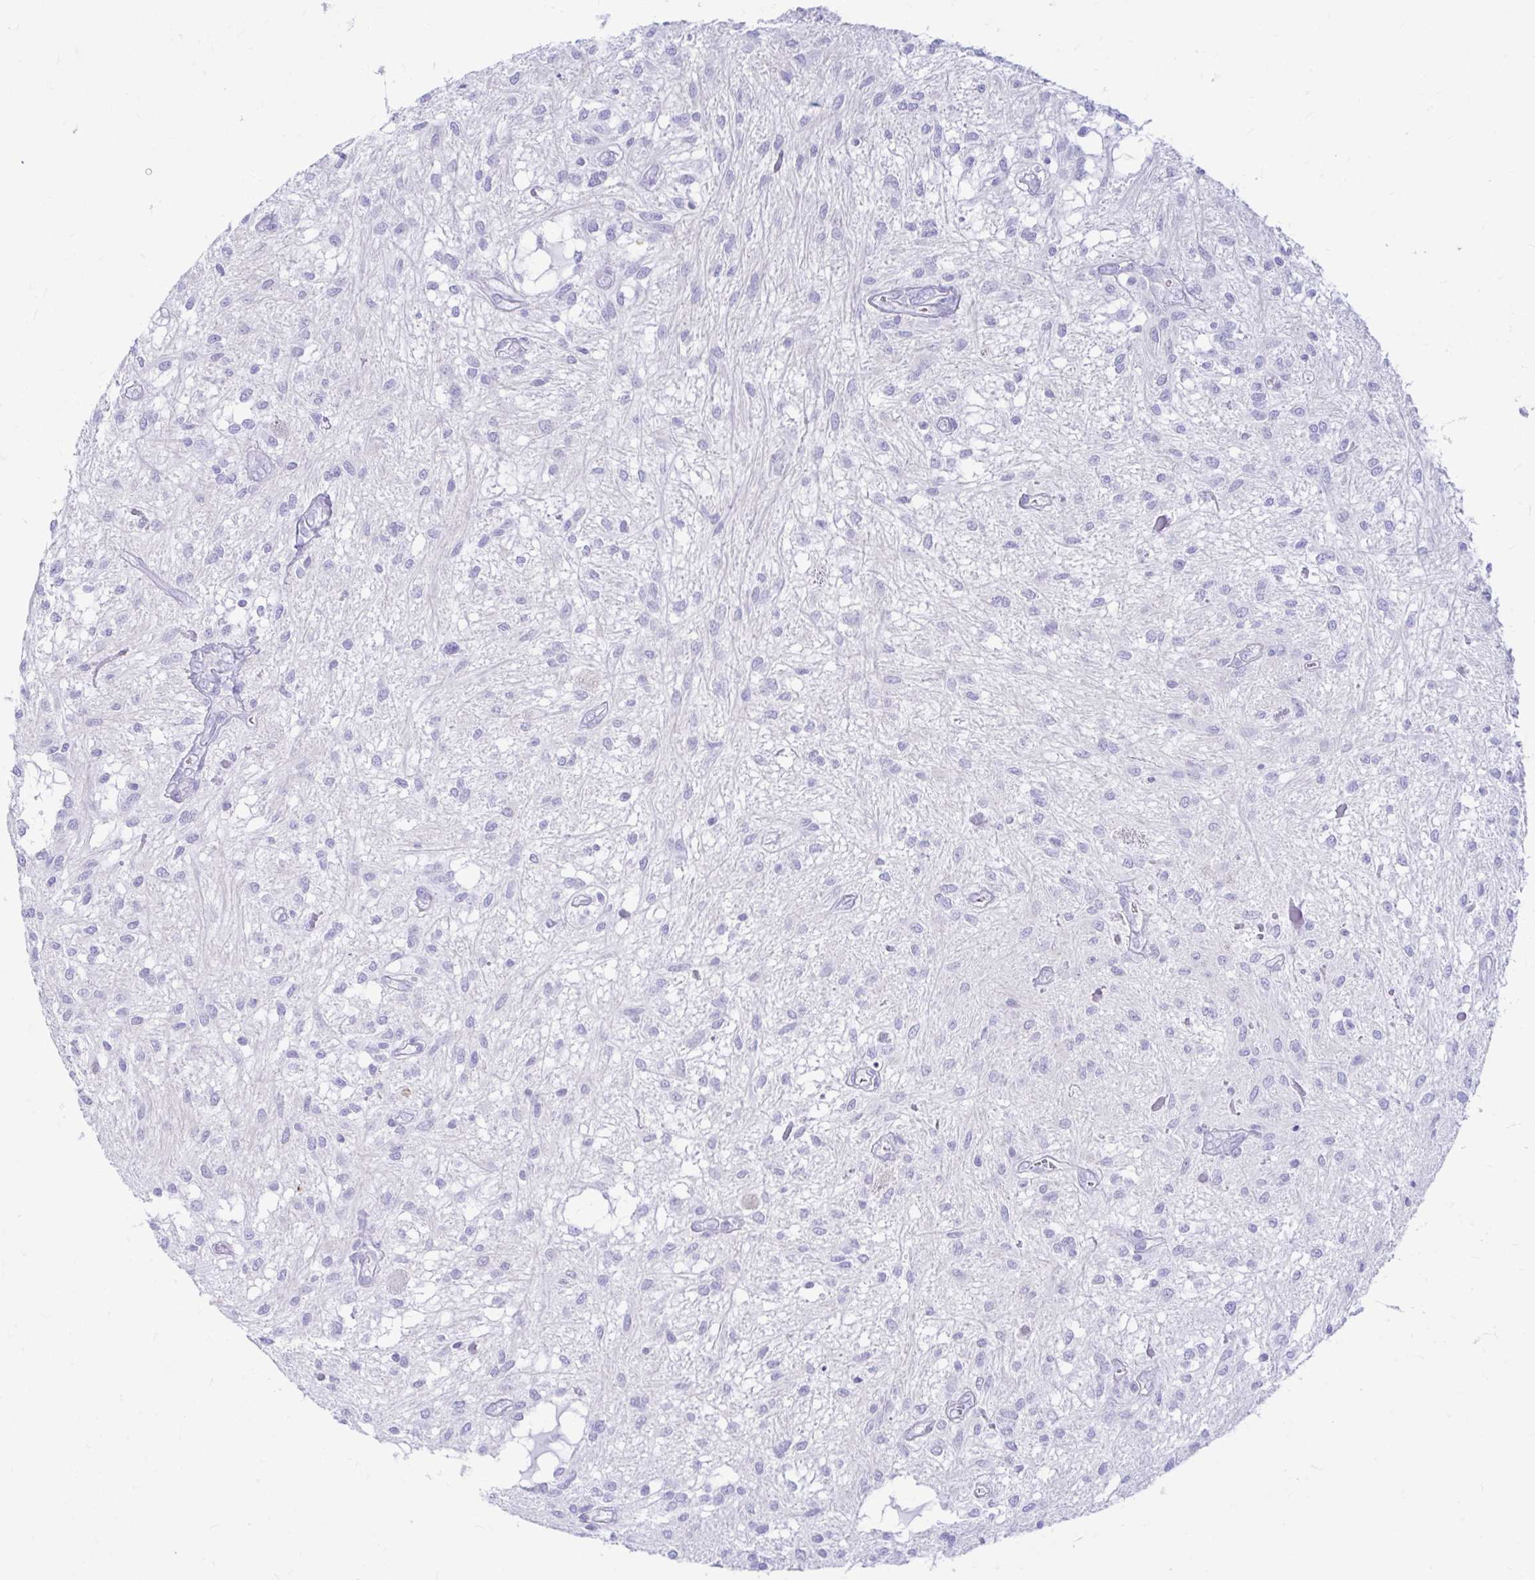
{"staining": {"intensity": "negative", "quantity": "none", "location": "none"}, "tissue": "glioma", "cell_type": "Tumor cells", "image_type": "cancer", "snomed": [{"axis": "morphology", "description": "Glioma, malignant, Low grade"}, {"axis": "topography", "description": "Cerebellum"}], "caption": "IHC of human glioma exhibits no expression in tumor cells. The staining is performed using DAB brown chromogen with nuclei counter-stained in using hematoxylin.", "gene": "ERICH6", "patient": {"sex": "female", "age": 14}}